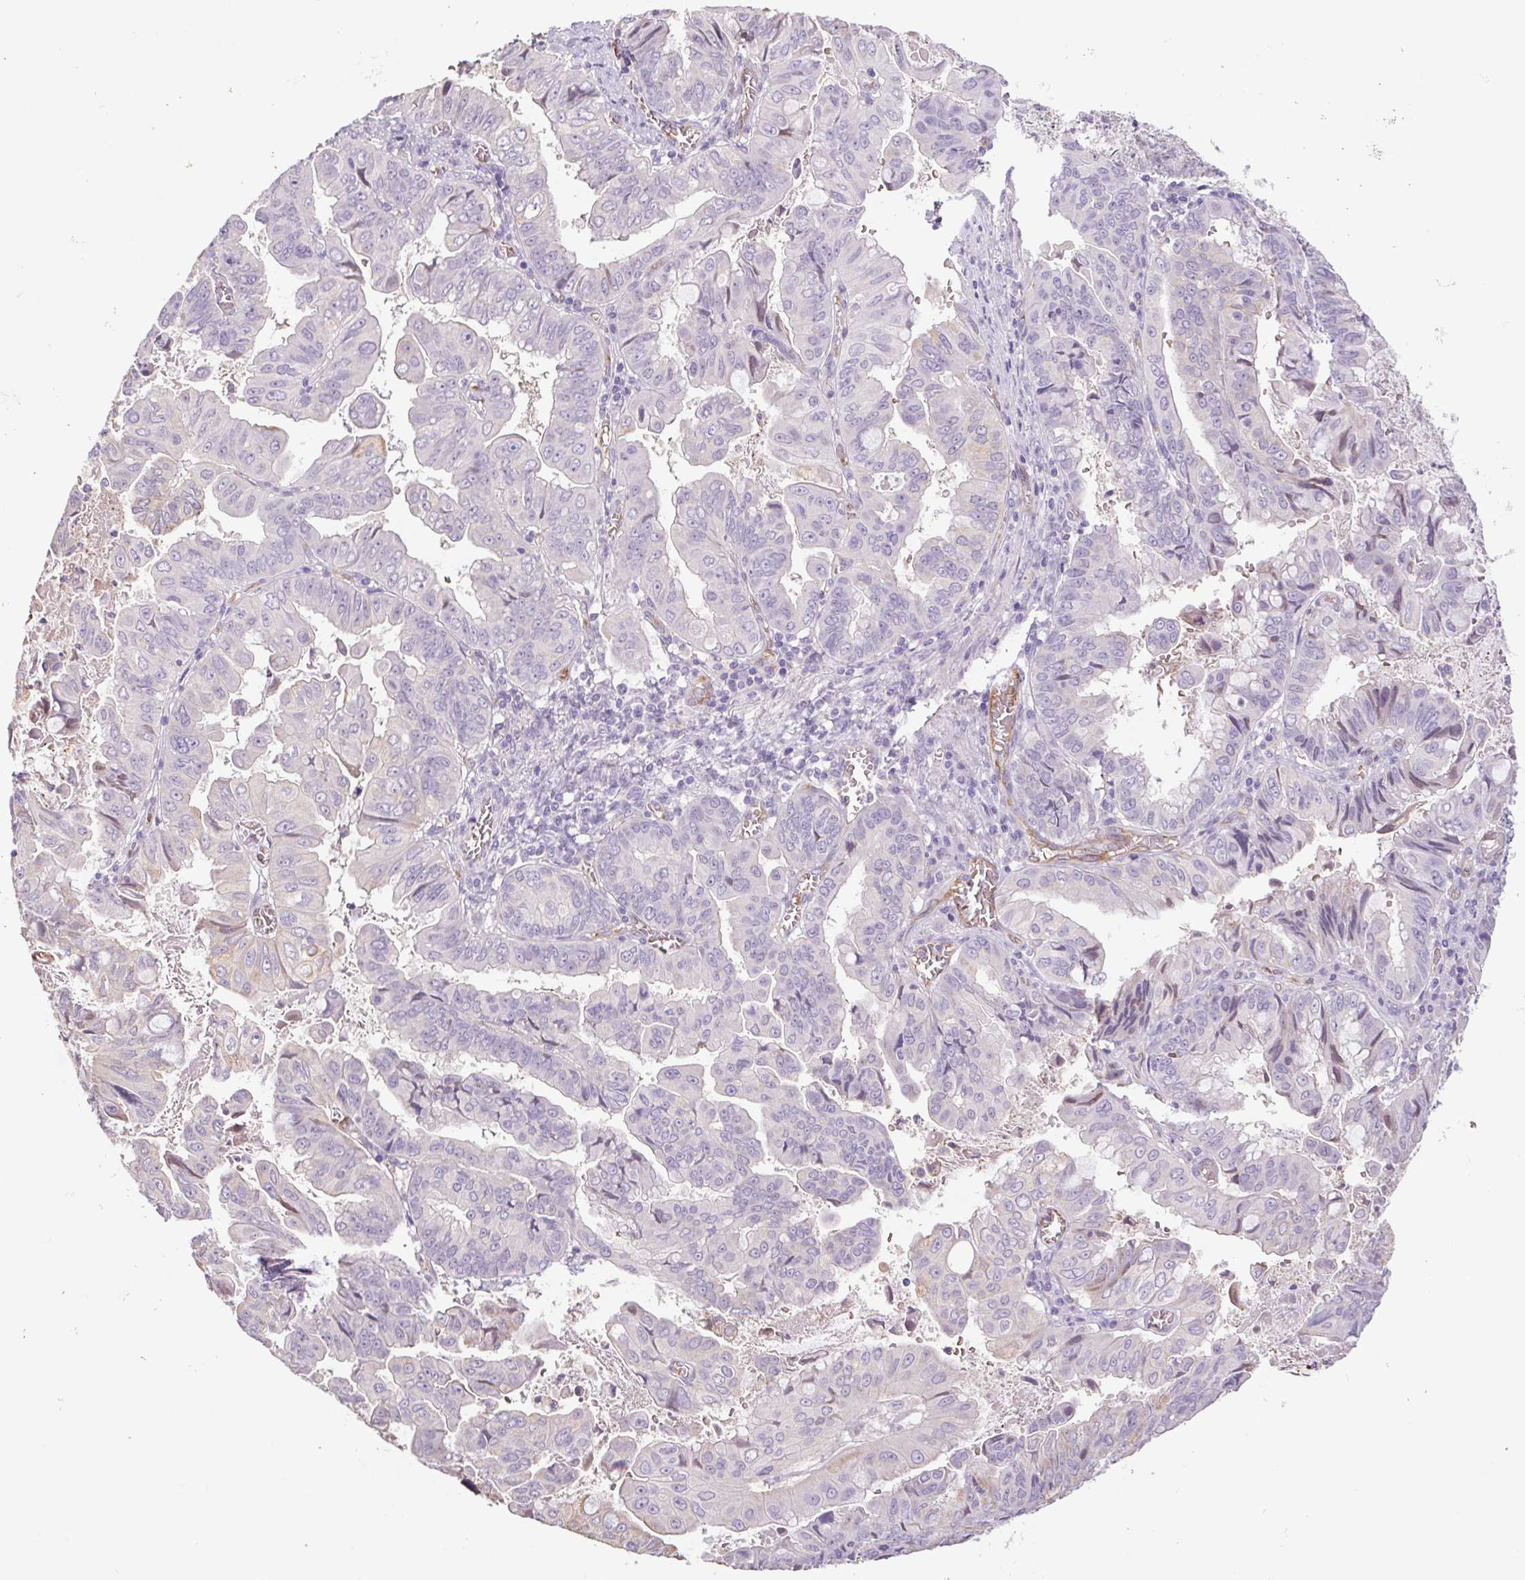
{"staining": {"intensity": "negative", "quantity": "none", "location": "none"}, "tissue": "stomach cancer", "cell_type": "Tumor cells", "image_type": "cancer", "snomed": [{"axis": "morphology", "description": "Adenocarcinoma, NOS"}, {"axis": "topography", "description": "Stomach, upper"}], "caption": "The micrograph exhibits no significant expression in tumor cells of stomach cancer (adenocarcinoma).", "gene": "IGFL3", "patient": {"sex": "male", "age": 80}}